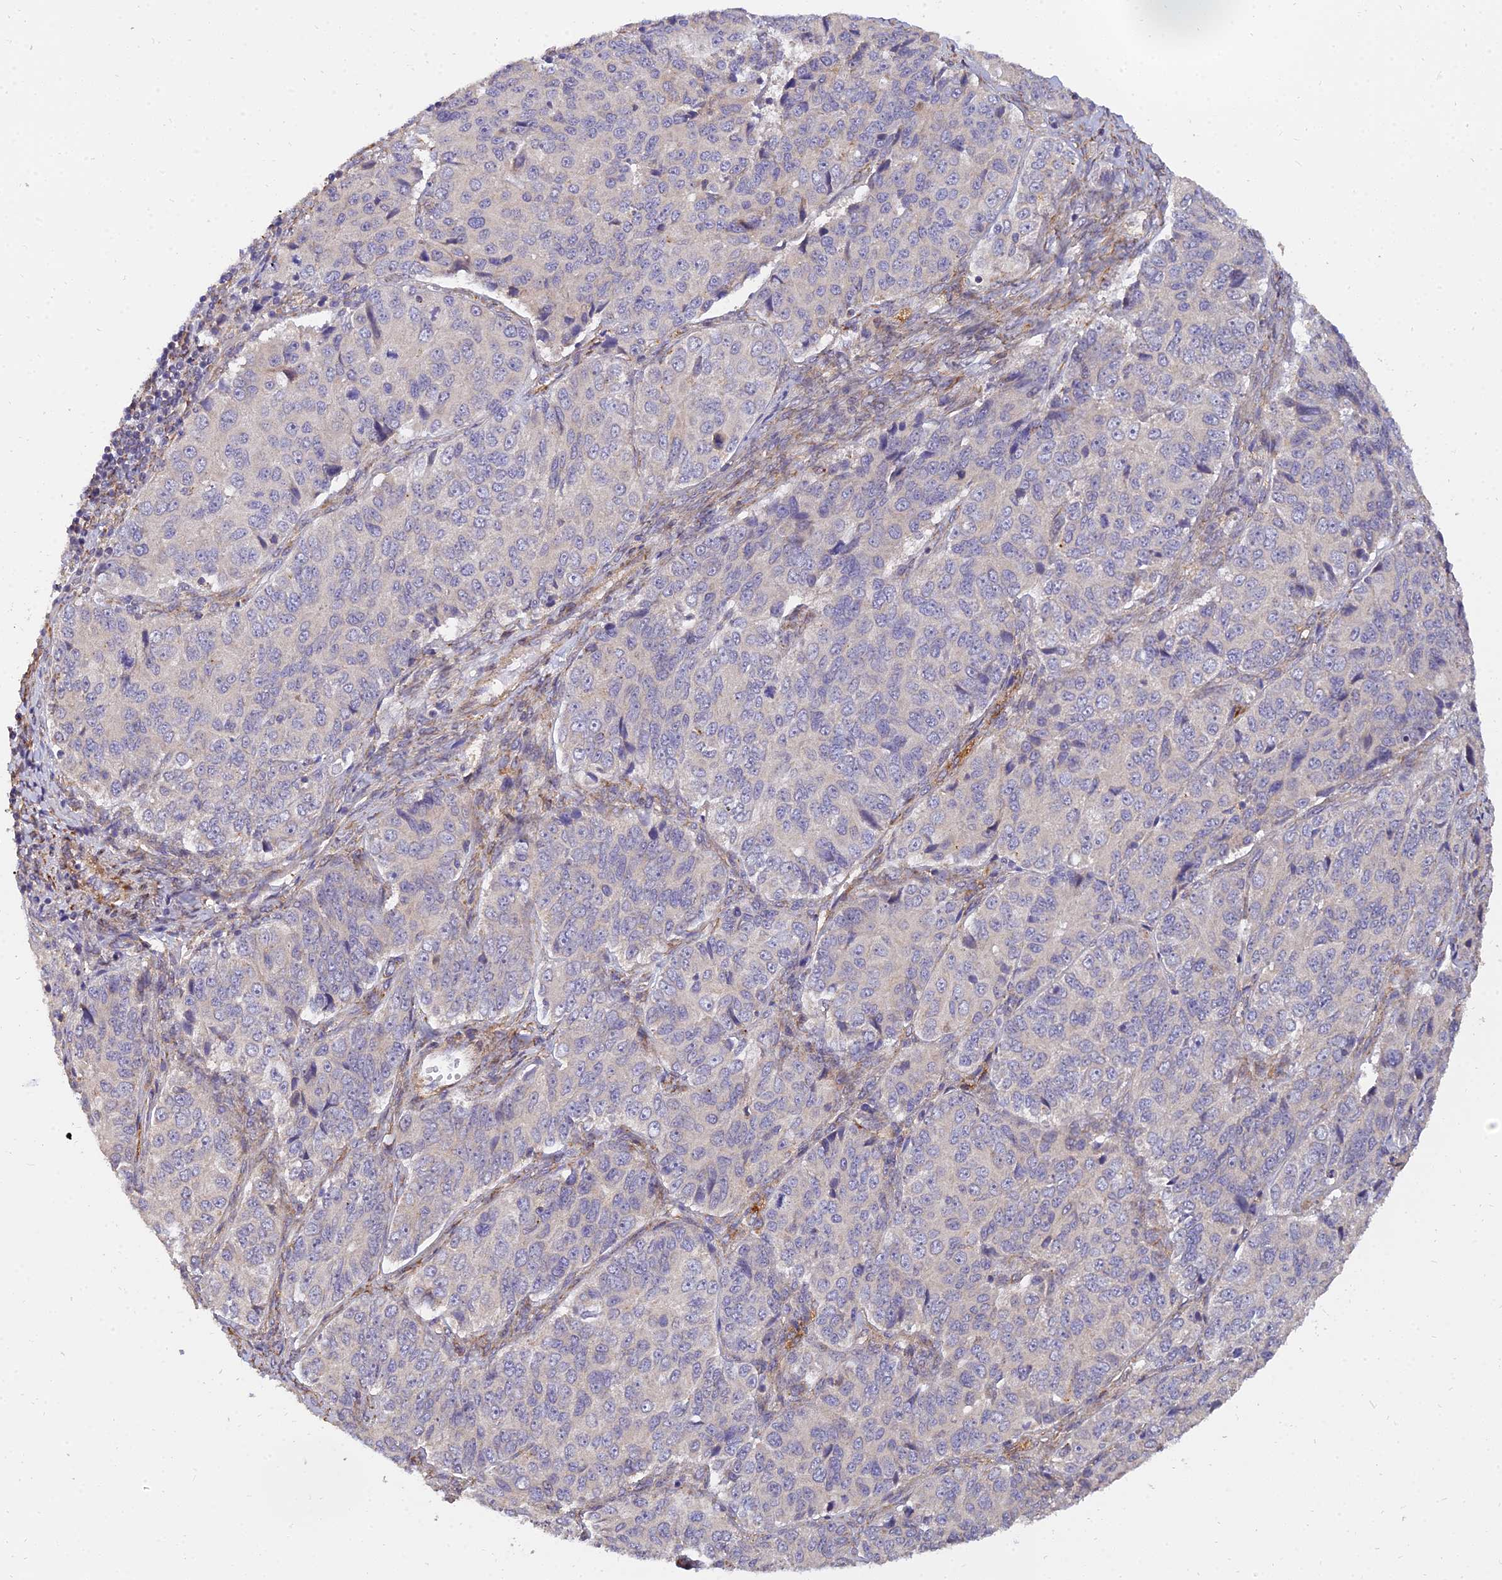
{"staining": {"intensity": "negative", "quantity": "none", "location": "none"}, "tissue": "ovarian cancer", "cell_type": "Tumor cells", "image_type": "cancer", "snomed": [{"axis": "morphology", "description": "Carcinoma, endometroid"}, {"axis": "topography", "description": "Ovary"}], "caption": "Tumor cells show no significant expression in ovarian endometroid carcinoma. Nuclei are stained in blue.", "gene": "ARL8B", "patient": {"sex": "female", "age": 51}}